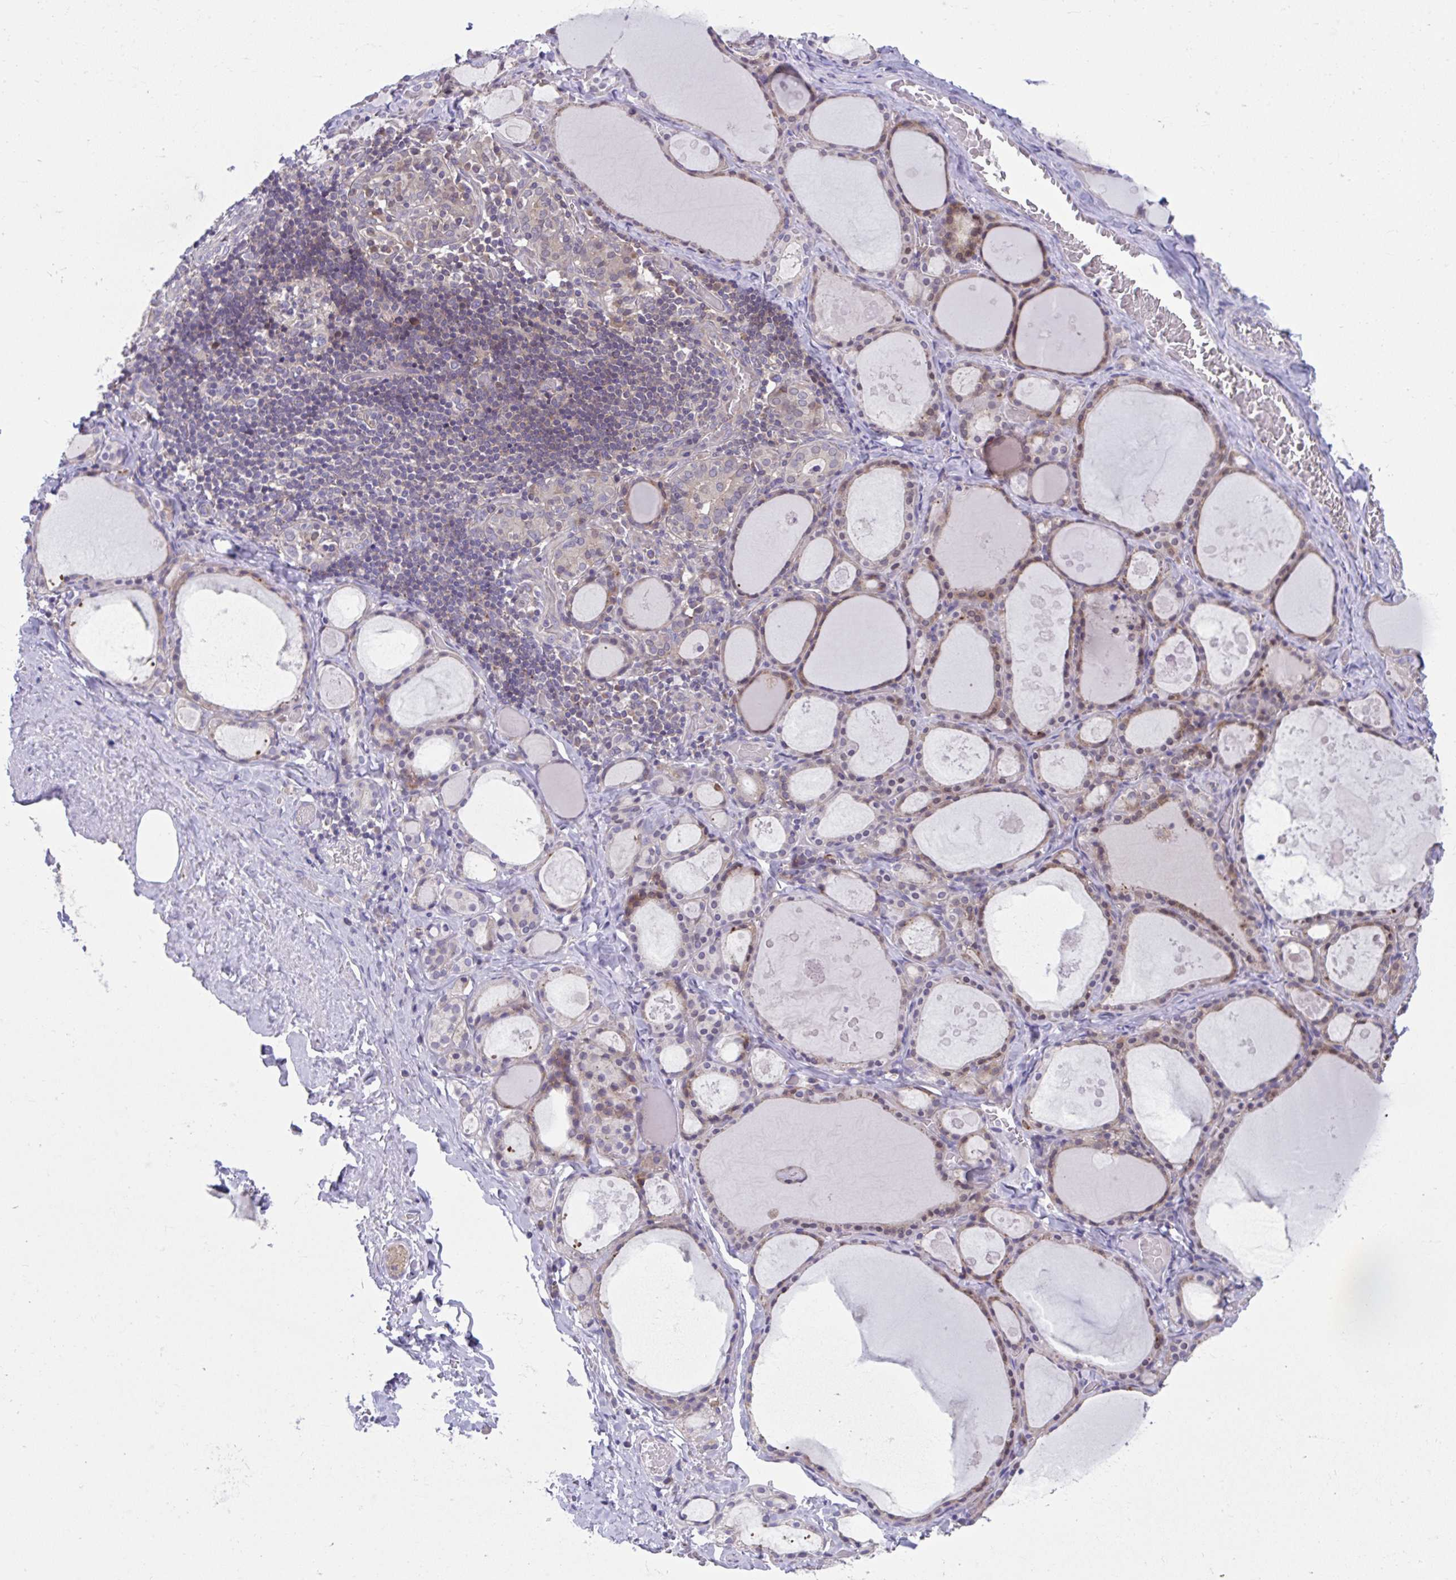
{"staining": {"intensity": "moderate", "quantity": "25%-75%", "location": "cytoplasmic/membranous,nuclear"}, "tissue": "thyroid gland", "cell_type": "Glandular cells", "image_type": "normal", "snomed": [{"axis": "morphology", "description": "Normal tissue, NOS"}, {"axis": "topography", "description": "Thyroid gland"}], "caption": "IHC photomicrograph of normal human thyroid gland stained for a protein (brown), which shows medium levels of moderate cytoplasmic/membranous,nuclear expression in about 25%-75% of glandular cells.", "gene": "PCDHB7", "patient": {"sex": "male", "age": 56}}